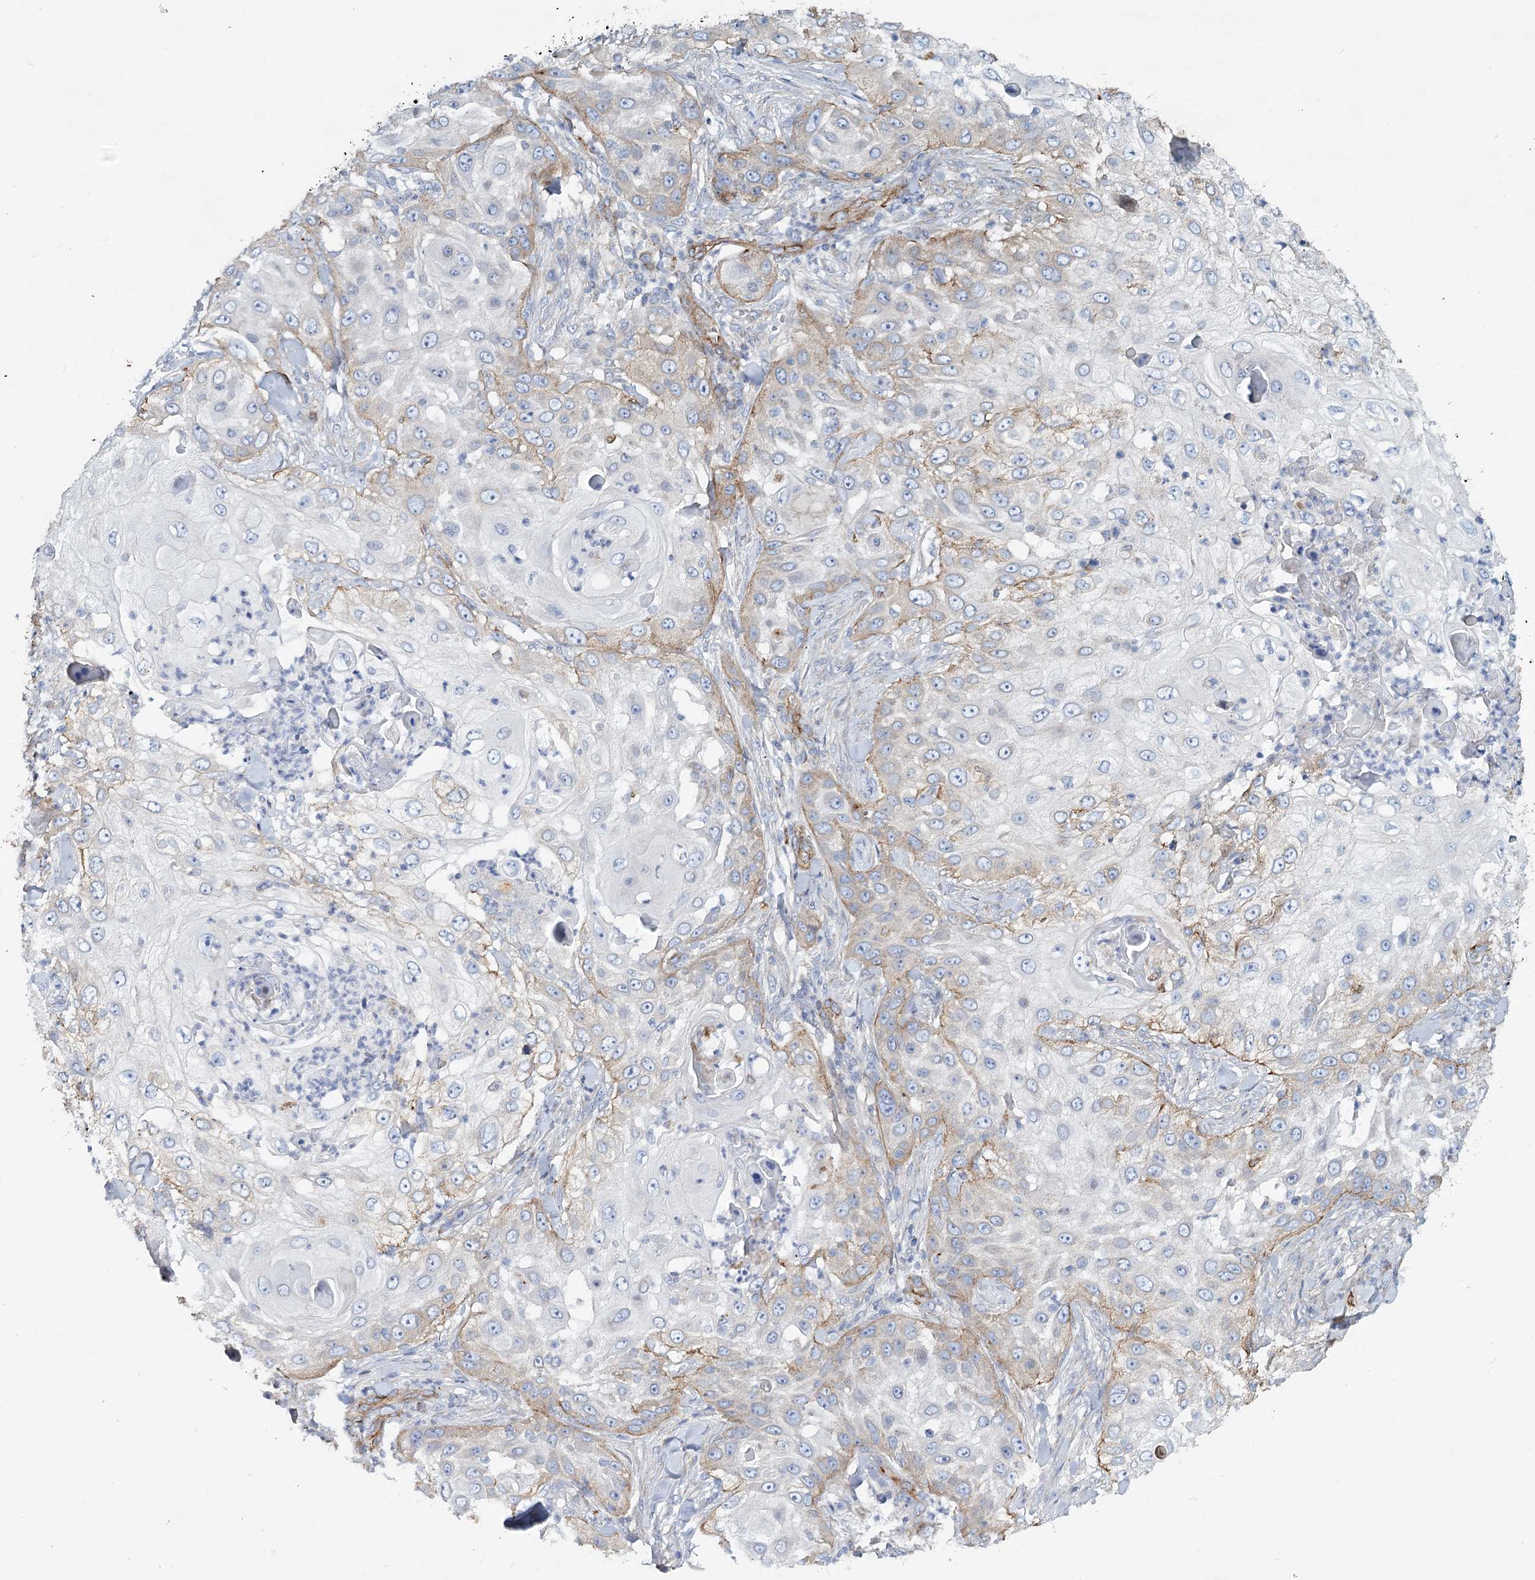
{"staining": {"intensity": "weak", "quantity": "25%-75%", "location": "cytoplasmic/membranous"}, "tissue": "skin cancer", "cell_type": "Tumor cells", "image_type": "cancer", "snomed": [{"axis": "morphology", "description": "Squamous cell carcinoma, NOS"}, {"axis": "topography", "description": "Skin"}], "caption": "Immunohistochemical staining of human skin squamous cell carcinoma exhibits weak cytoplasmic/membranous protein expression in about 25%-75% of tumor cells. (IHC, brightfield microscopy, high magnification).", "gene": "TMEM164", "patient": {"sex": "female", "age": 44}}